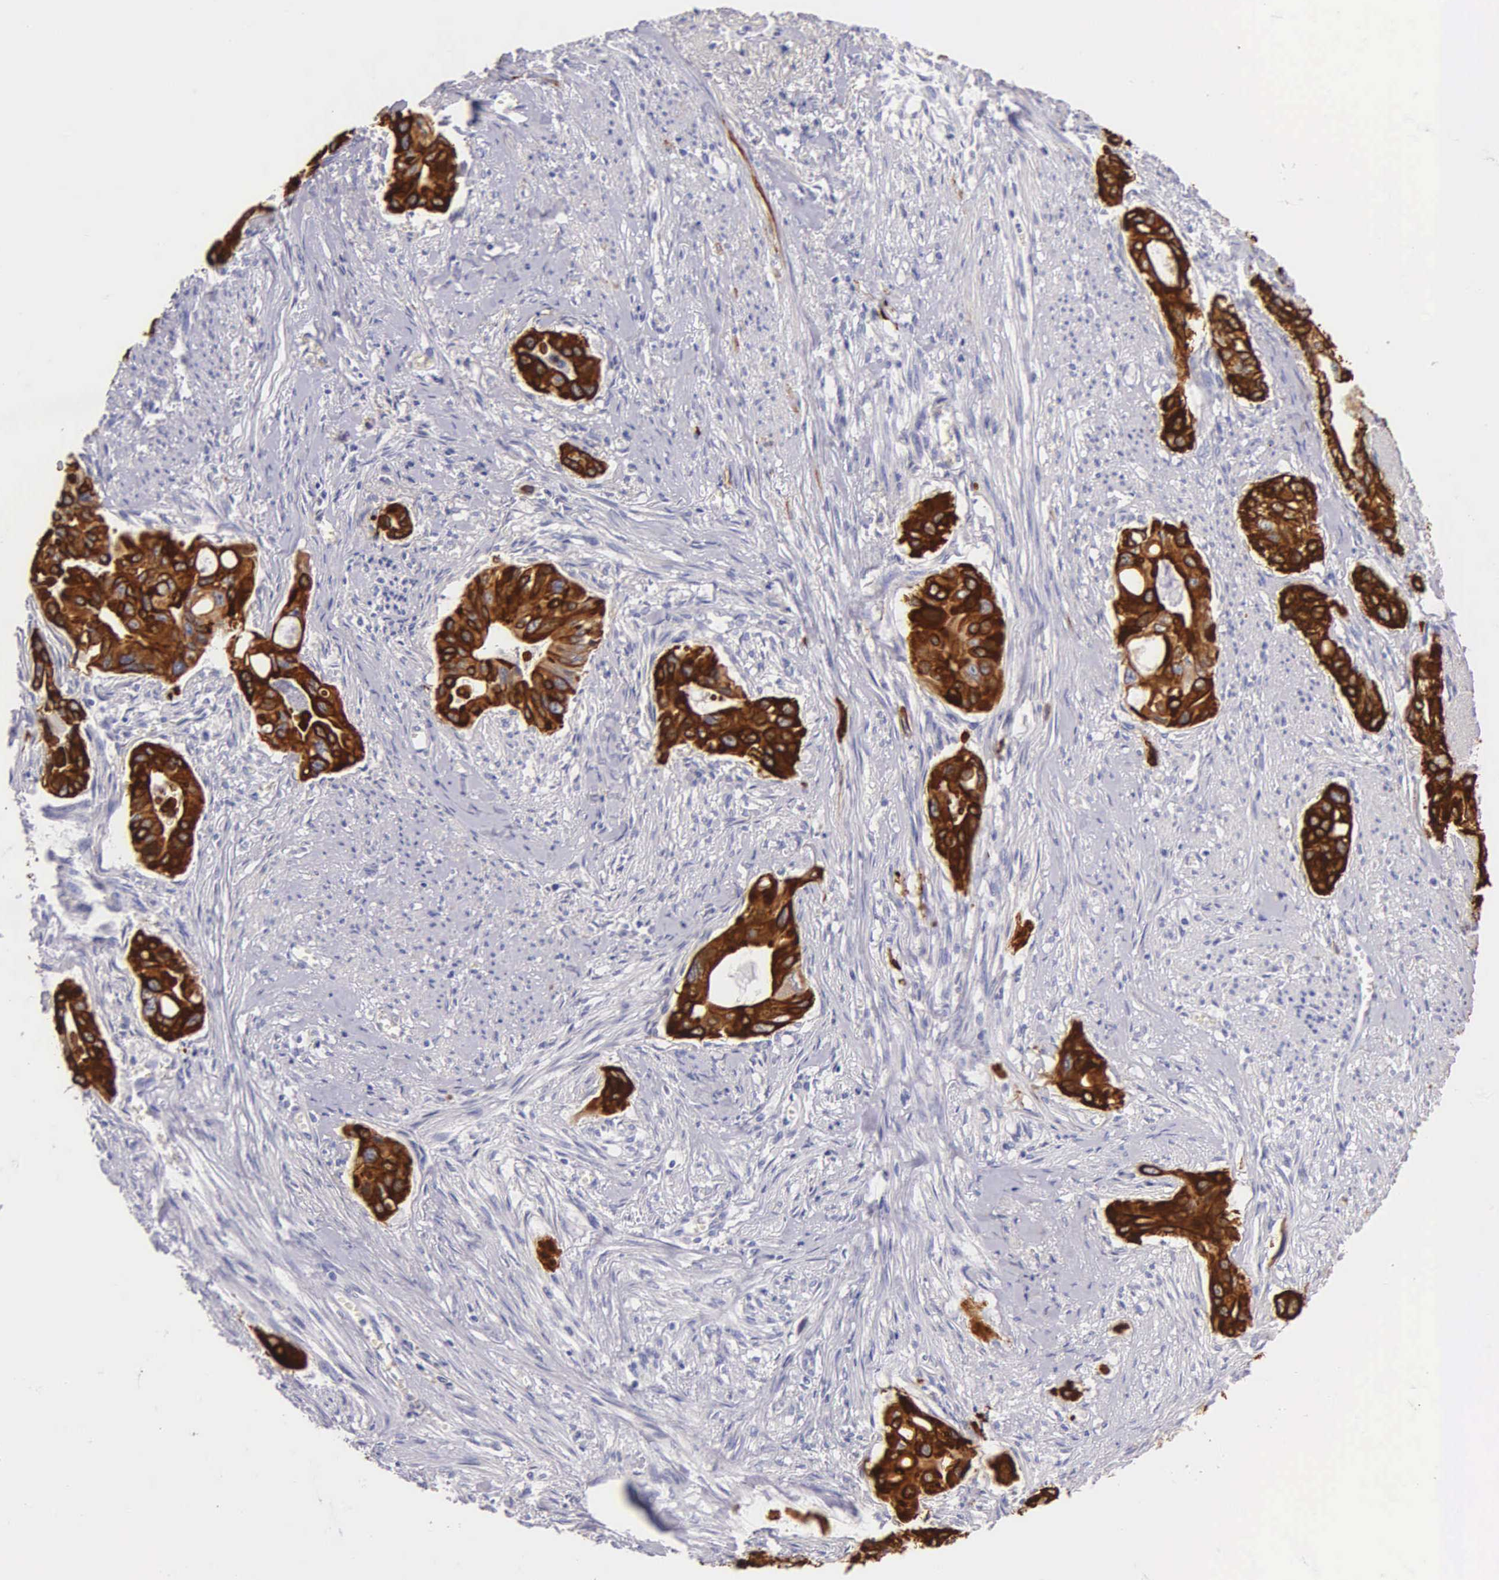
{"staining": {"intensity": "strong", "quantity": ">75%", "location": "cytoplasmic/membranous"}, "tissue": "pancreatic cancer", "cell_type": "Tumor cells", "image_type": "cancer", "snomed": [{"axis": "morphology", "description": "Adenocarcinoma, NOS"}, {"axis": "topography", "description": "Pancreas"}], "caption": "Protein staining exhibits strong cytoplasmic/membranous positivity in about >75% of tumor cells in pancreatic cancer.", "gene": "KRT17", "patient": {"sex": "male", "age": 77}}